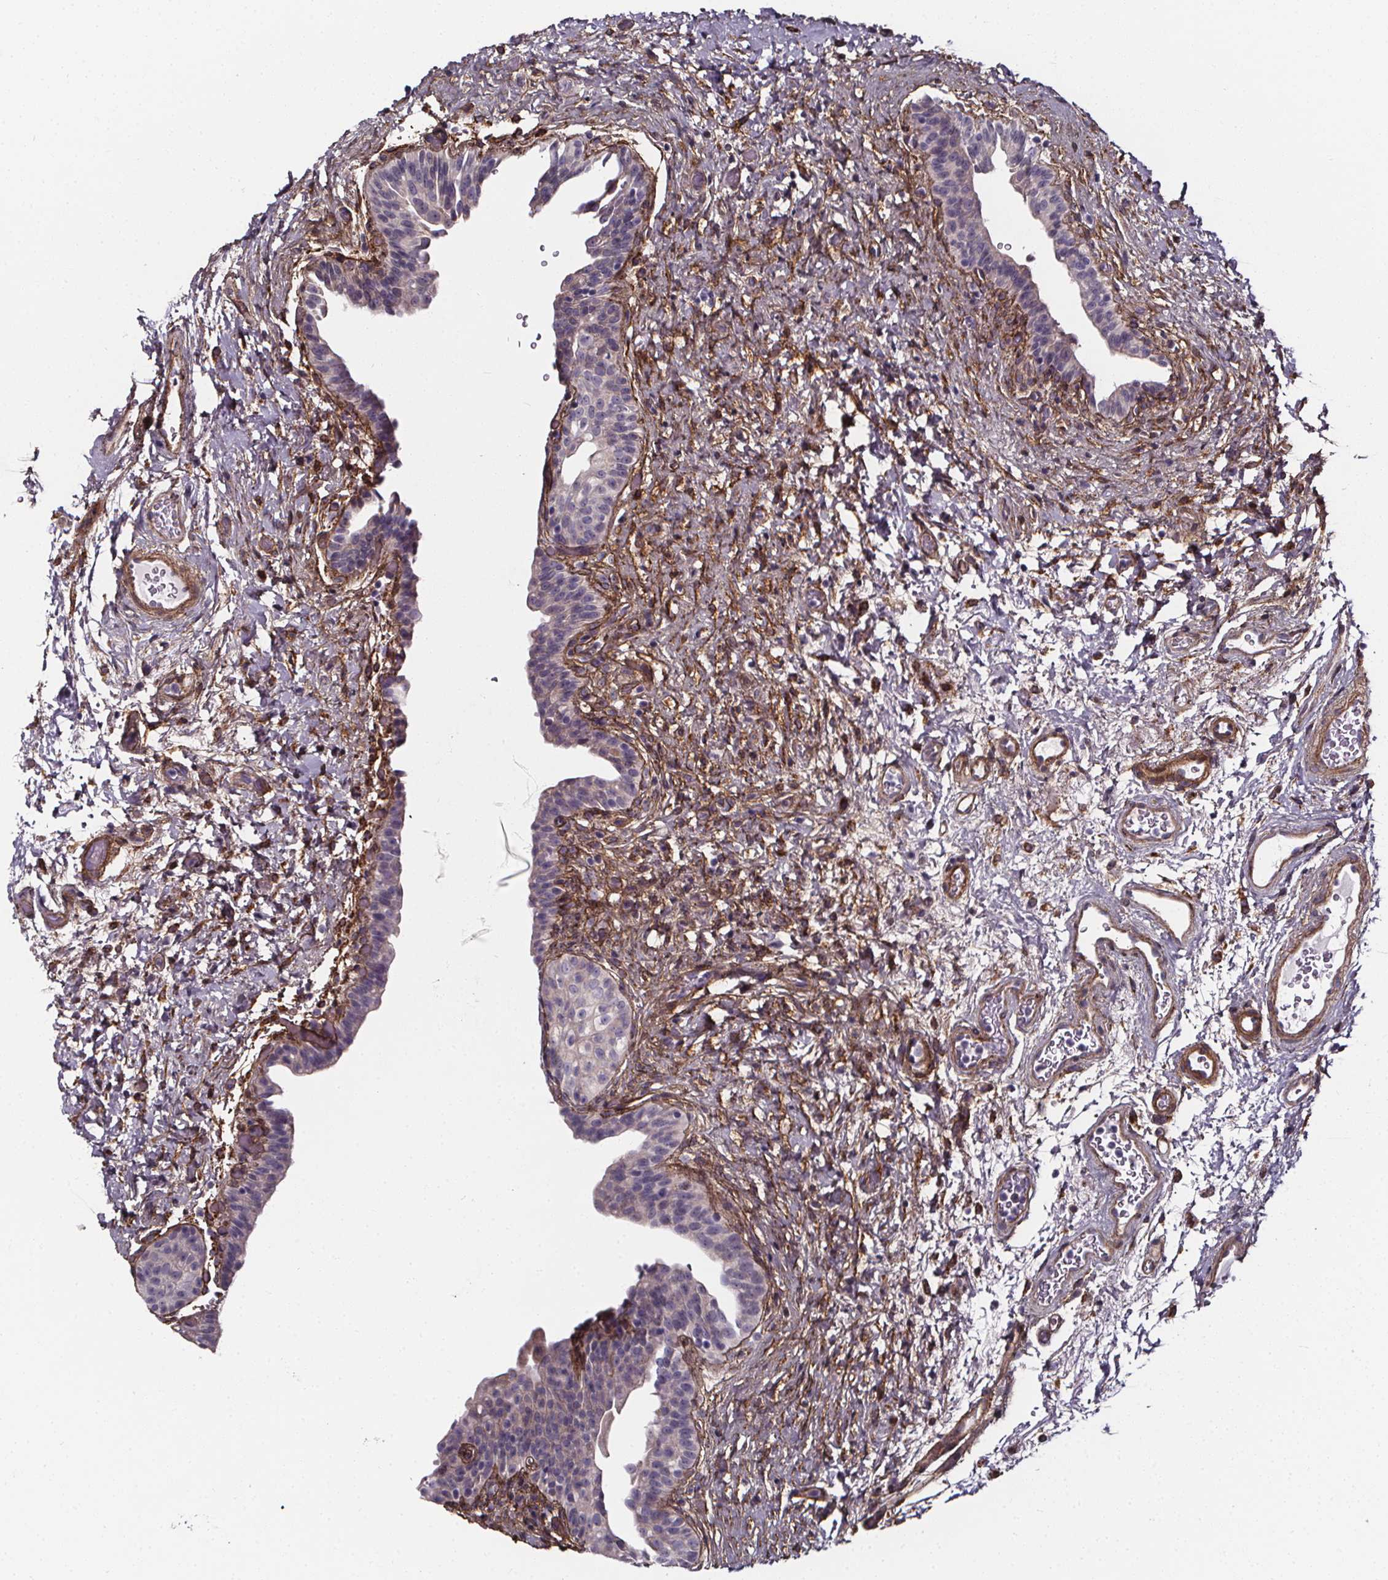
{"staining": {"intensity": "negative", "quantity": "none", "location": "none"}, "tissue": "urinary bladder", "cell_type": "Urothelial cells", "image_type": "normal", "snomed": [{"axis": "morphology", "description": "Normal tissue, NOS"}, {"axis": "topography", "description": "Urinary bladder"}], "caption": "IHC image of benign urinary bladder stained for a protein (brown), which reveals no positivity in urothelial cells. The staining was performed using DAB (3,3'-diaminobenzidine) to visualize the protein expression in brown, while the nuclei were stained in blue with hematoxylin (Magnification: 20x).", "gene": "AEBP1", "patient": {"sex": "male", "age": 69}}